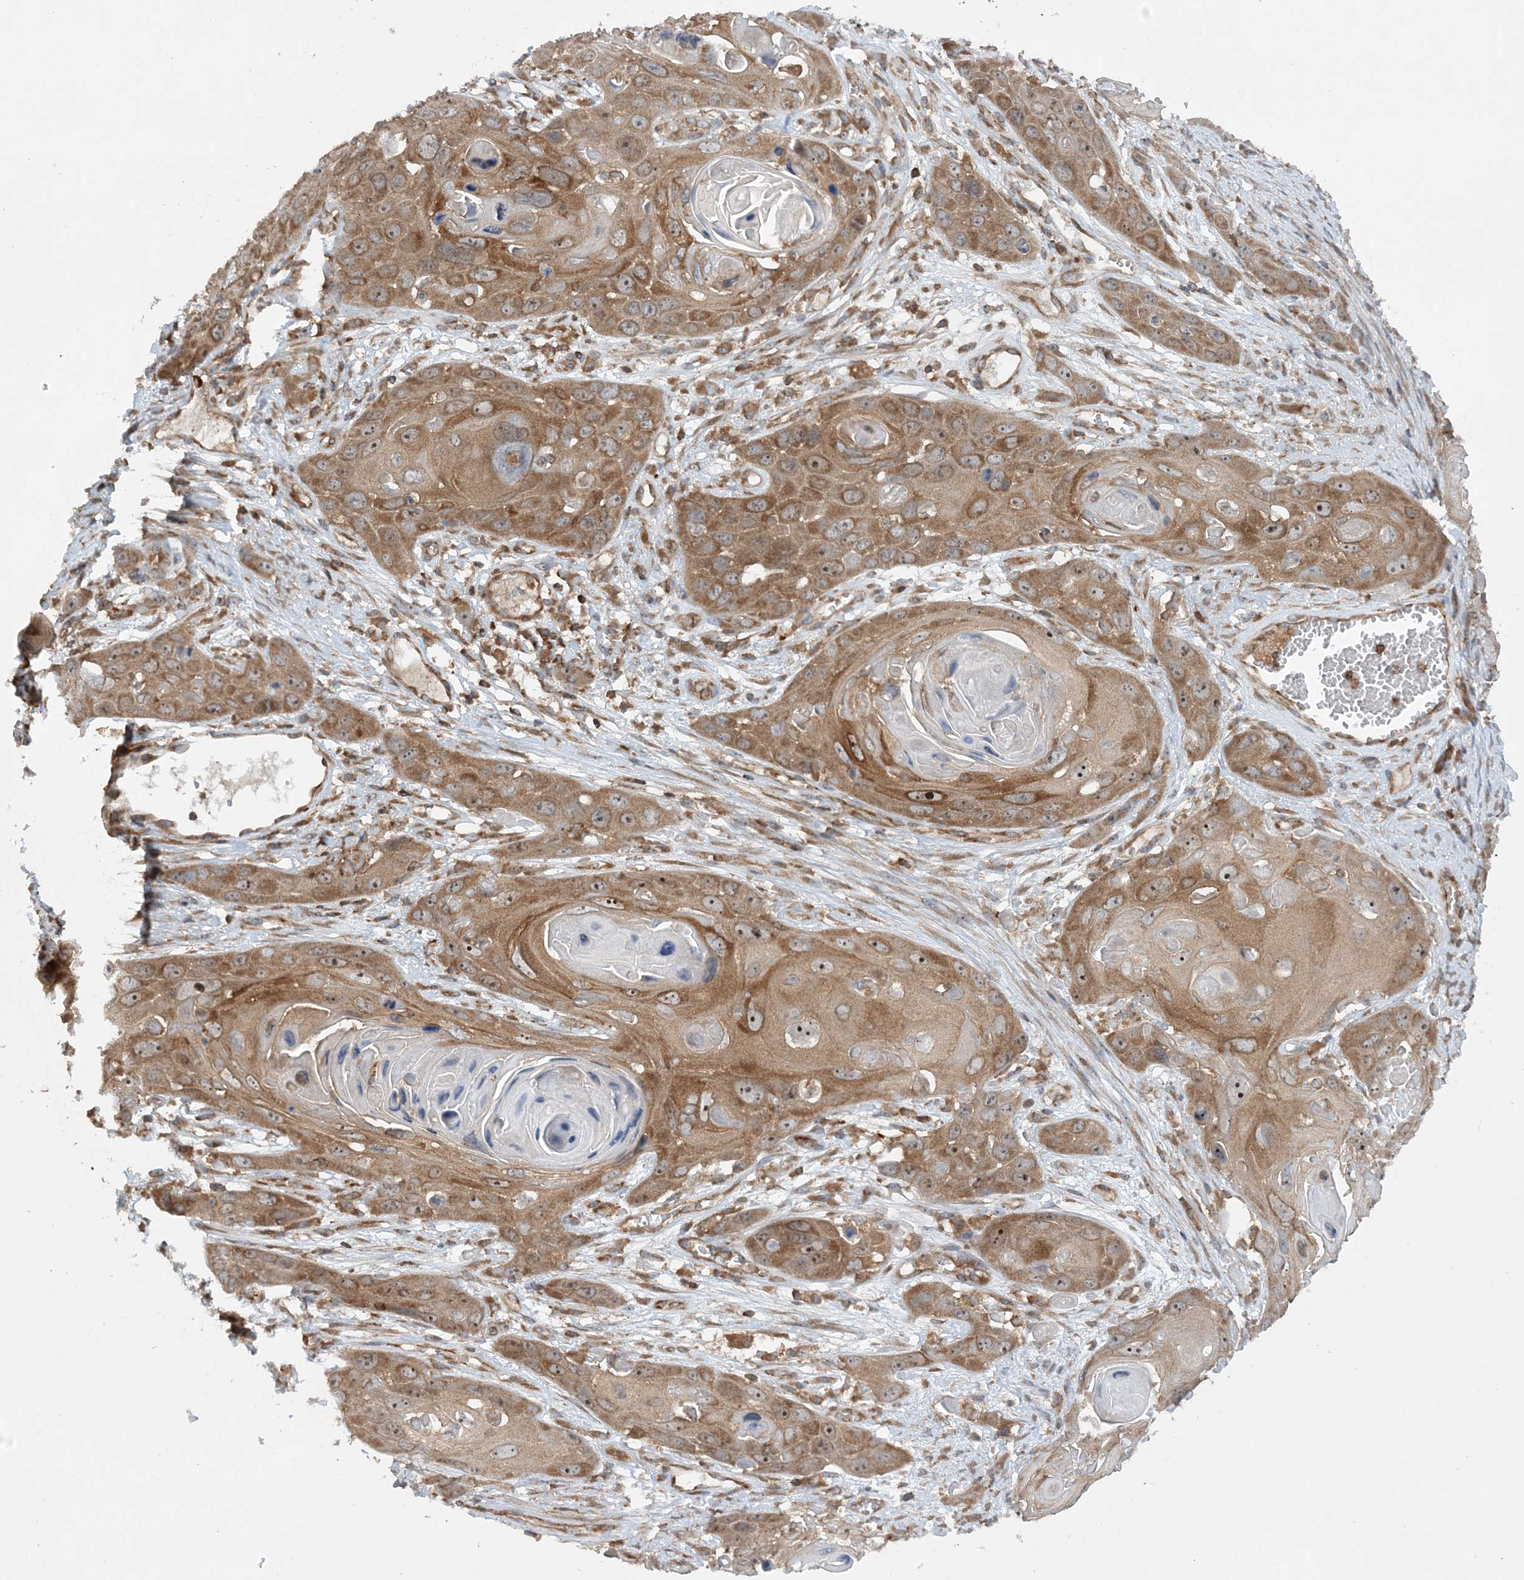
{"staining": {"intensity": "moderate", "quantity": ">75%", "location": "cytoplasmic/membranous,nuclear"}, "tissue": "skin cancer", "cell_type": "Tumor cells", "image_type": "cancer", "snomed": [{"axis": "morphology", "description": "Squamous cell carcinoma, NOS"}, {"axis": "topography", "description": "Skin"}], "caption": "This is a micrograph of immunohistochemistry staining of skin cancer, which shows moderate positivity in the cytoplasmic/membranous and nuclear of tumor cells.", "gene": "ACAP2", "patient": {"sex": "male", "age": 55}}